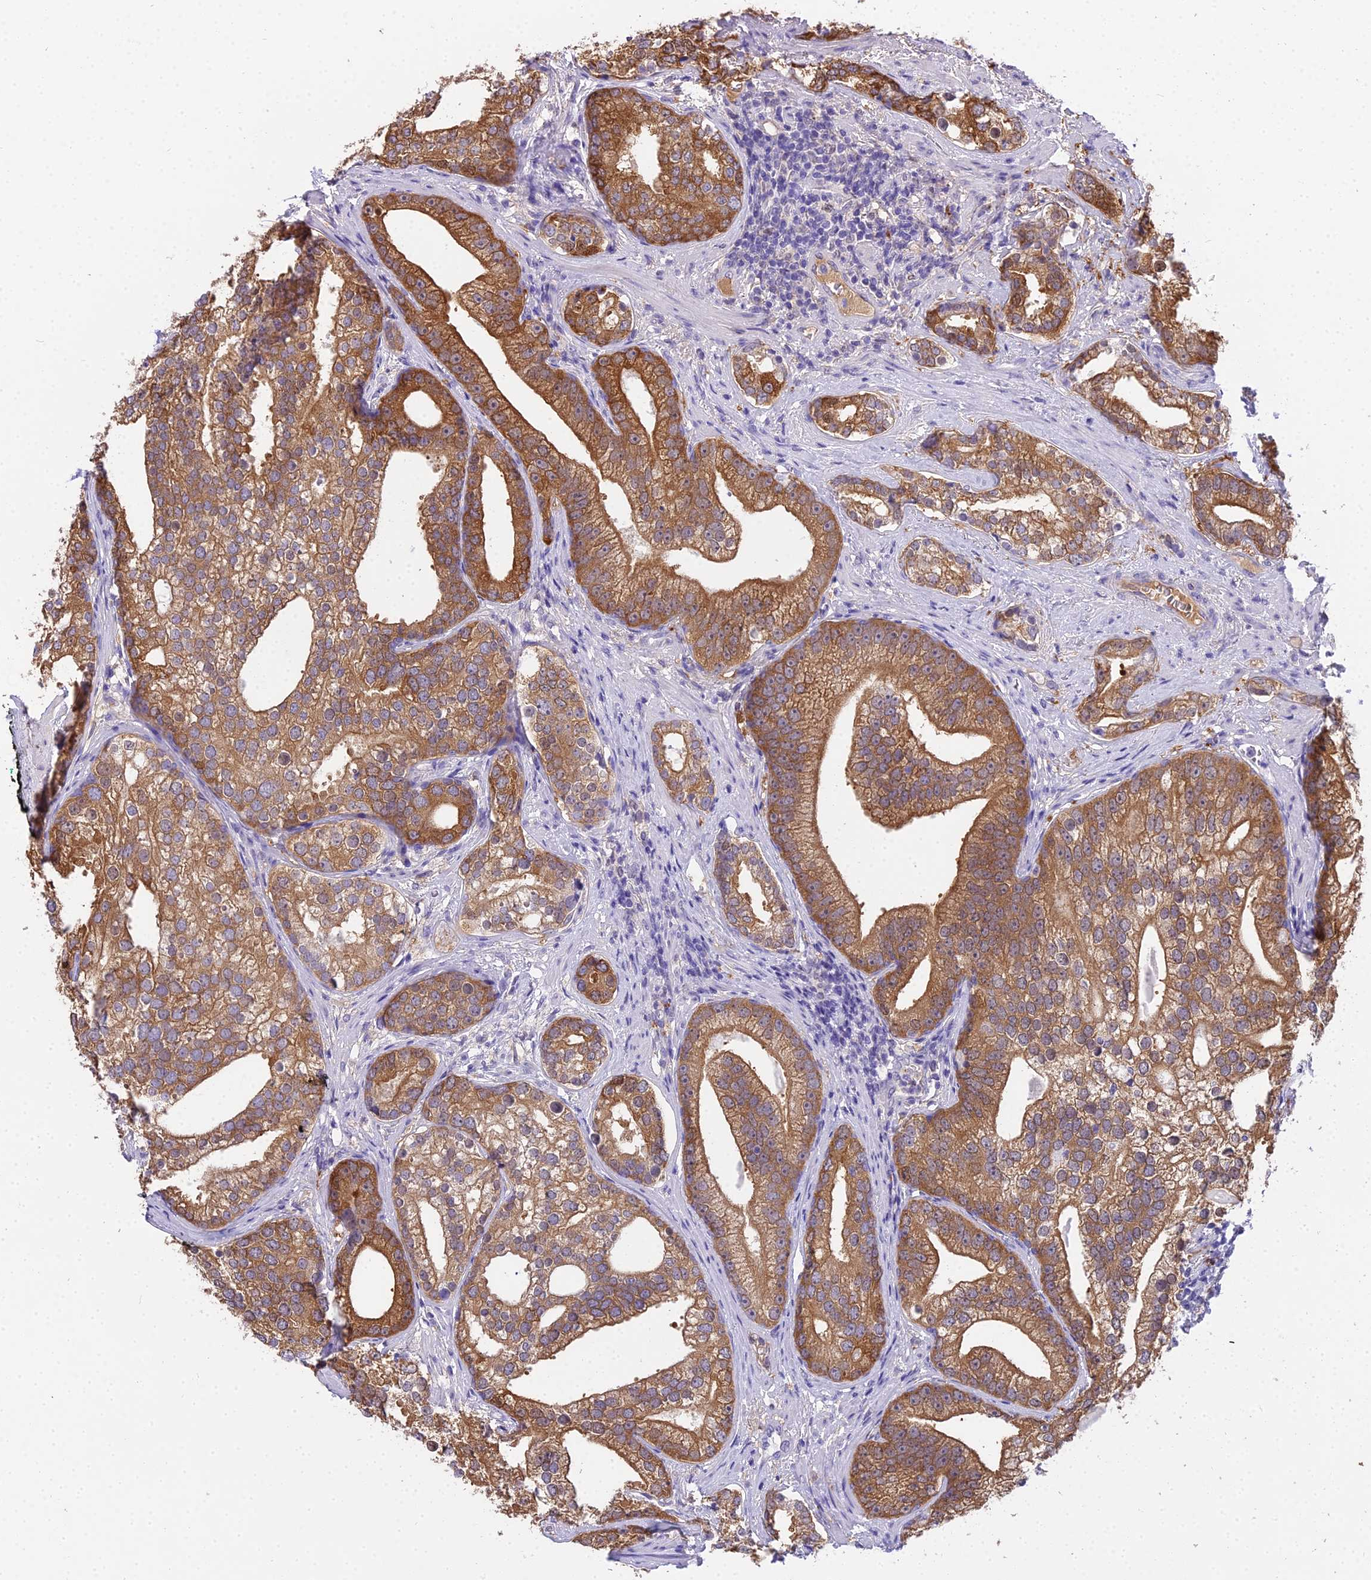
{"staining": {"intensity": "moderate", "quantity": ">75%", "location": "cytoplasmic/membranous"}, "tissue": "prostate cancer", "cell_type": "Tumor cells", "image_type": "cancer", "snomed": [{"axis": "morphology", "description": "Adenocarcinoma, High grade"}, {"axis": "topography", "description": "Prostate"}], "caption": "Protein expression analysis of human prostate cancer reveals moderate cytoplasmic/membranous staining in about >75% of tumor cells.", "gene": "MAT2A", "patient": {"sex": "male", "age": 75}}